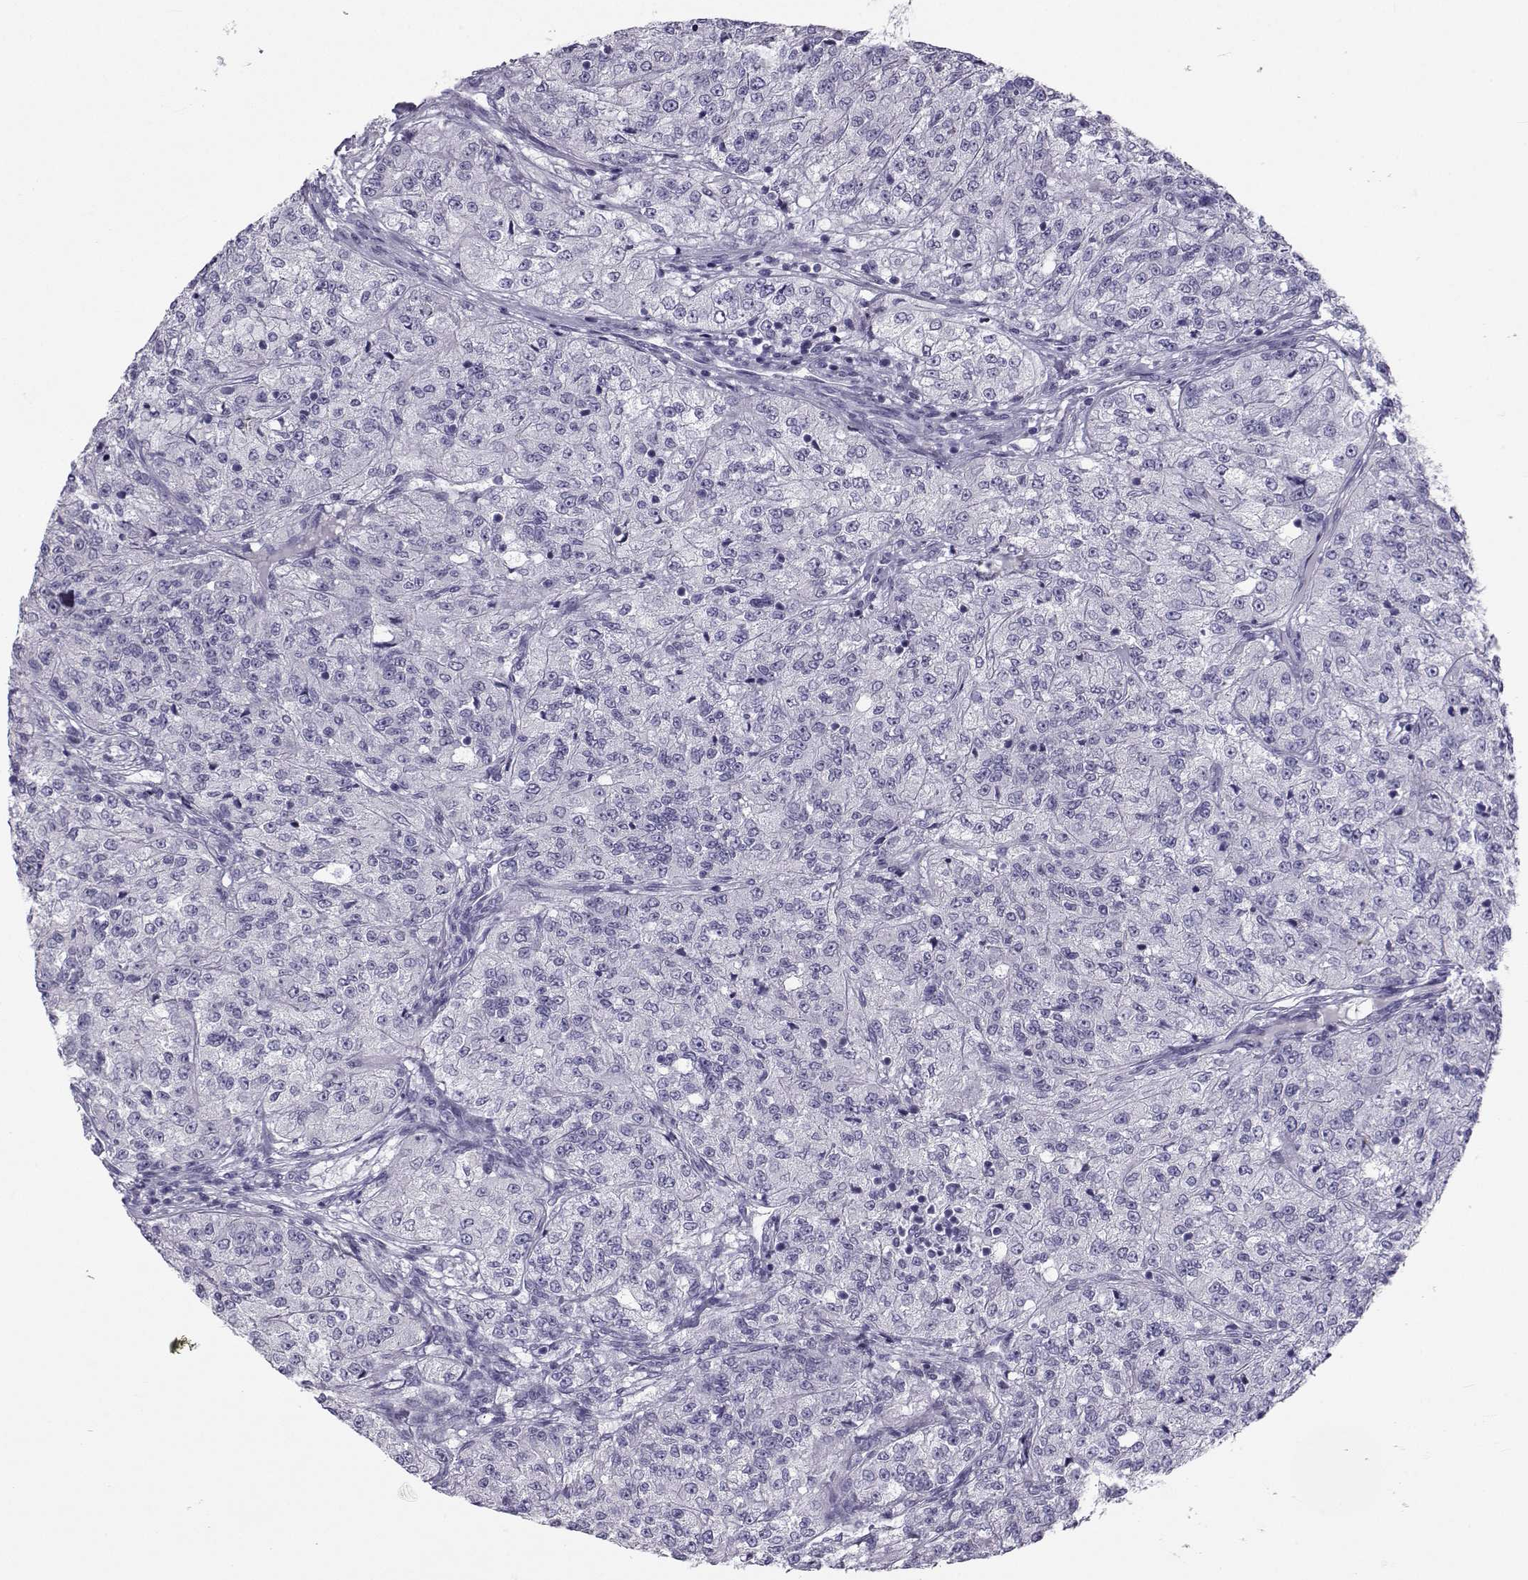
{"staining": {"intensity": "negative", "quantity": "none", "location": "none"}, "tissue": "renal cancer", "cell_type": "Tumor cells", "image_type": "cancer", "snomed": [{"axis": "morphology", "description": "Adenocarcinoma, NOS"}, {"axis": "topography", "description": "Kidney"}], "caption": "Image shows no protein staining in tumor cells of adenocarcinoma (renal) tissue.", "gene": "PCSK1N", "patient": {"sex": "female", "age": 63}}